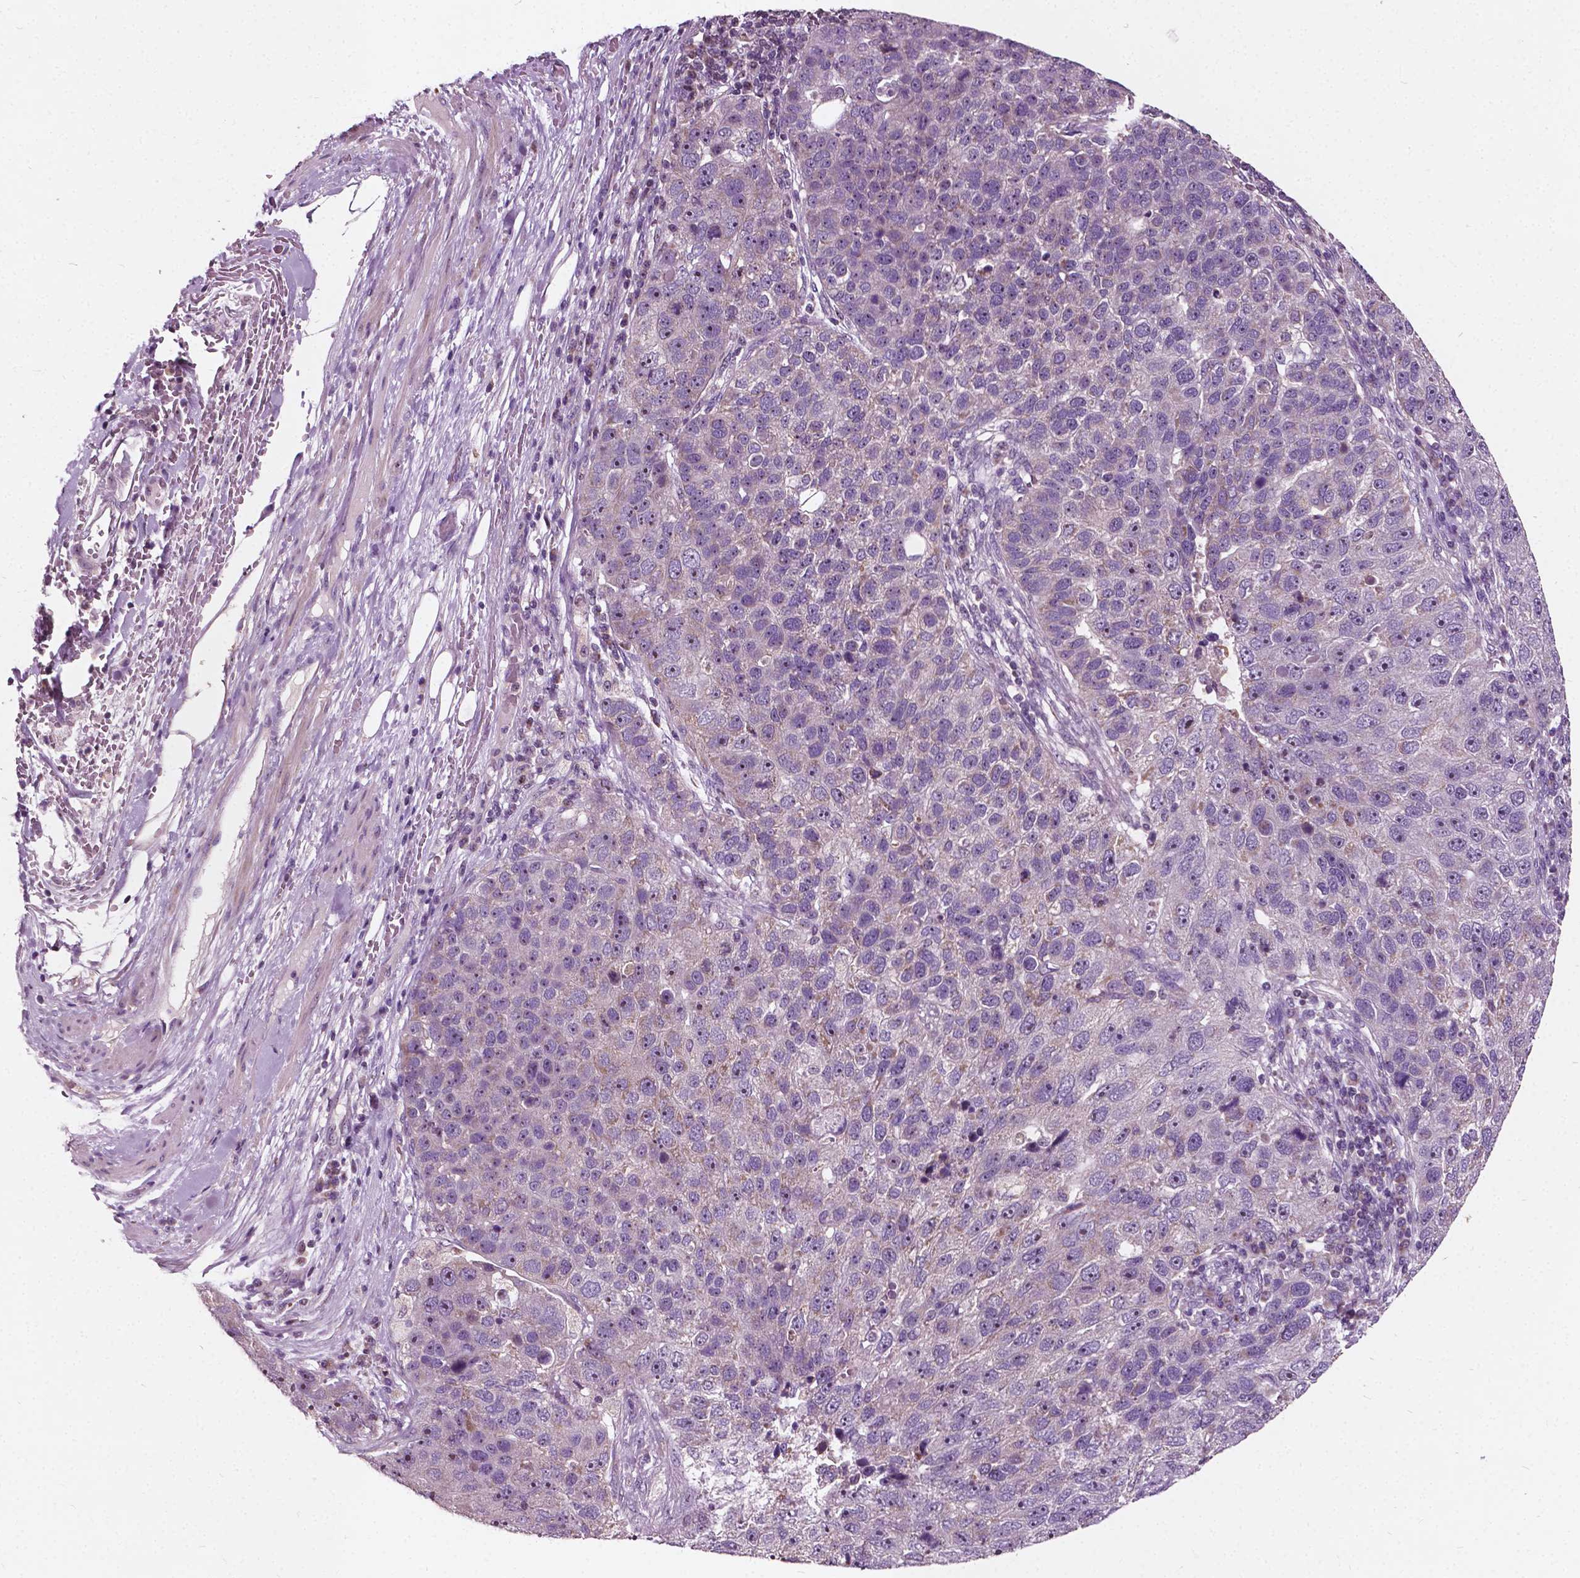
{"staining": {"intensity": "weak", "quantity": "<25%", "location": "nuclear"}, "tissue": "pancreatic cancer", "cell_type": "Tumor cells", "image_type": "cancer", "snomed": [{"axis": "morphology", "description": "Adenocarcinoma, NOS"}, {"axis": "topography", "description": "Pancreas"}], "caption": "Pancreatic adenocarcinoma was stained to show a protein in brown. There is no significant positivity in tumor cells.", "gene": "ODF3L2", "patient": {"sex": "female", "age": 61}}